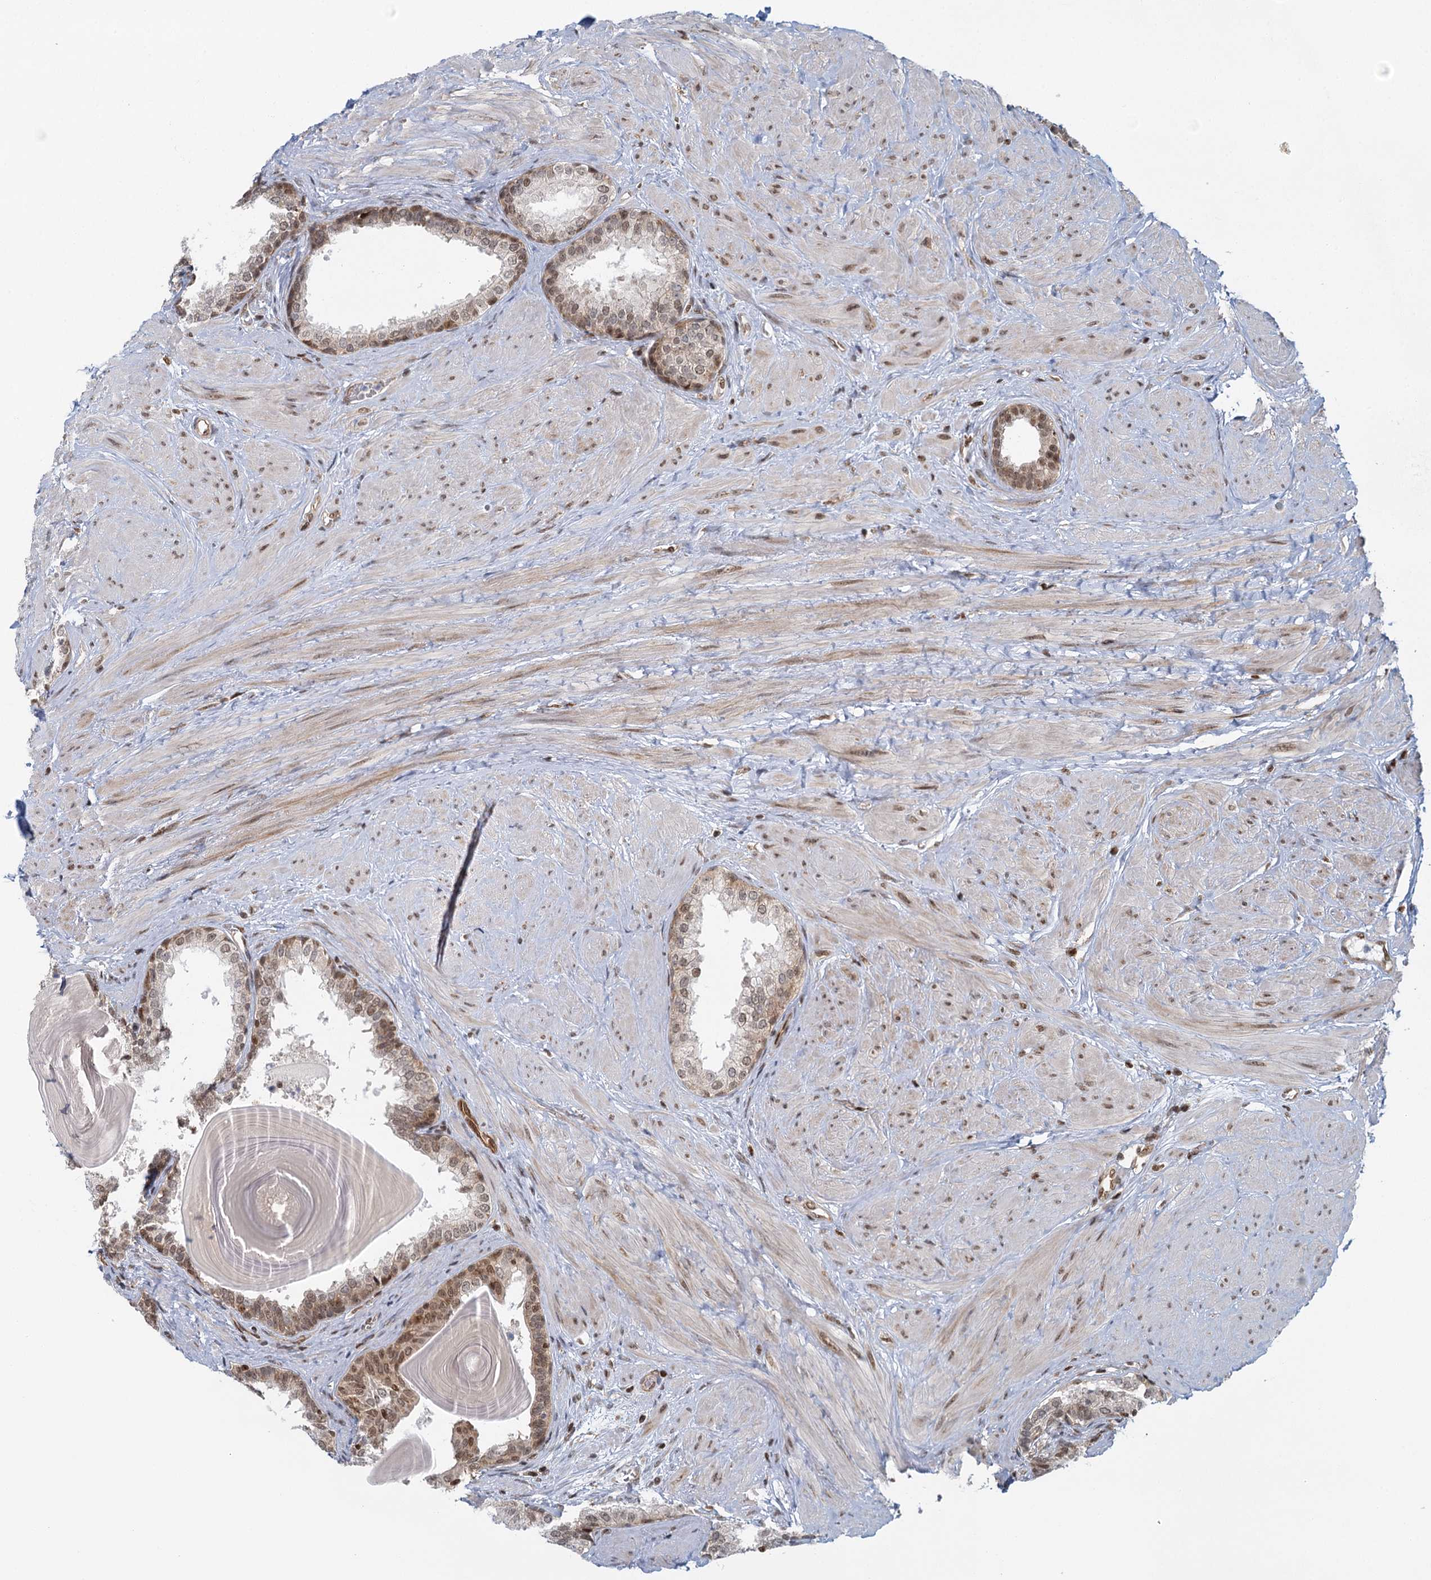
{"staining": {"intensity": "strong", "quantity": "25%-75%", "location": "nuclear"}, "tissue": "prostate", "cell_type": "Glandular cells", "image_type": "normal", "snomed": [{"axis": "morphology", "description": "Normal tissue, NOS"}, {"axis": "topography", "description": "Prostate"}], "caption": "IHC histopathology image of benign prostate stained for a protein (brown), which shows high levels of strong nuclear expression in approximately 25%-75% of glandular cells.", "gene": "GPATCH11", "patient": {"sex": "male", "age": 48}}